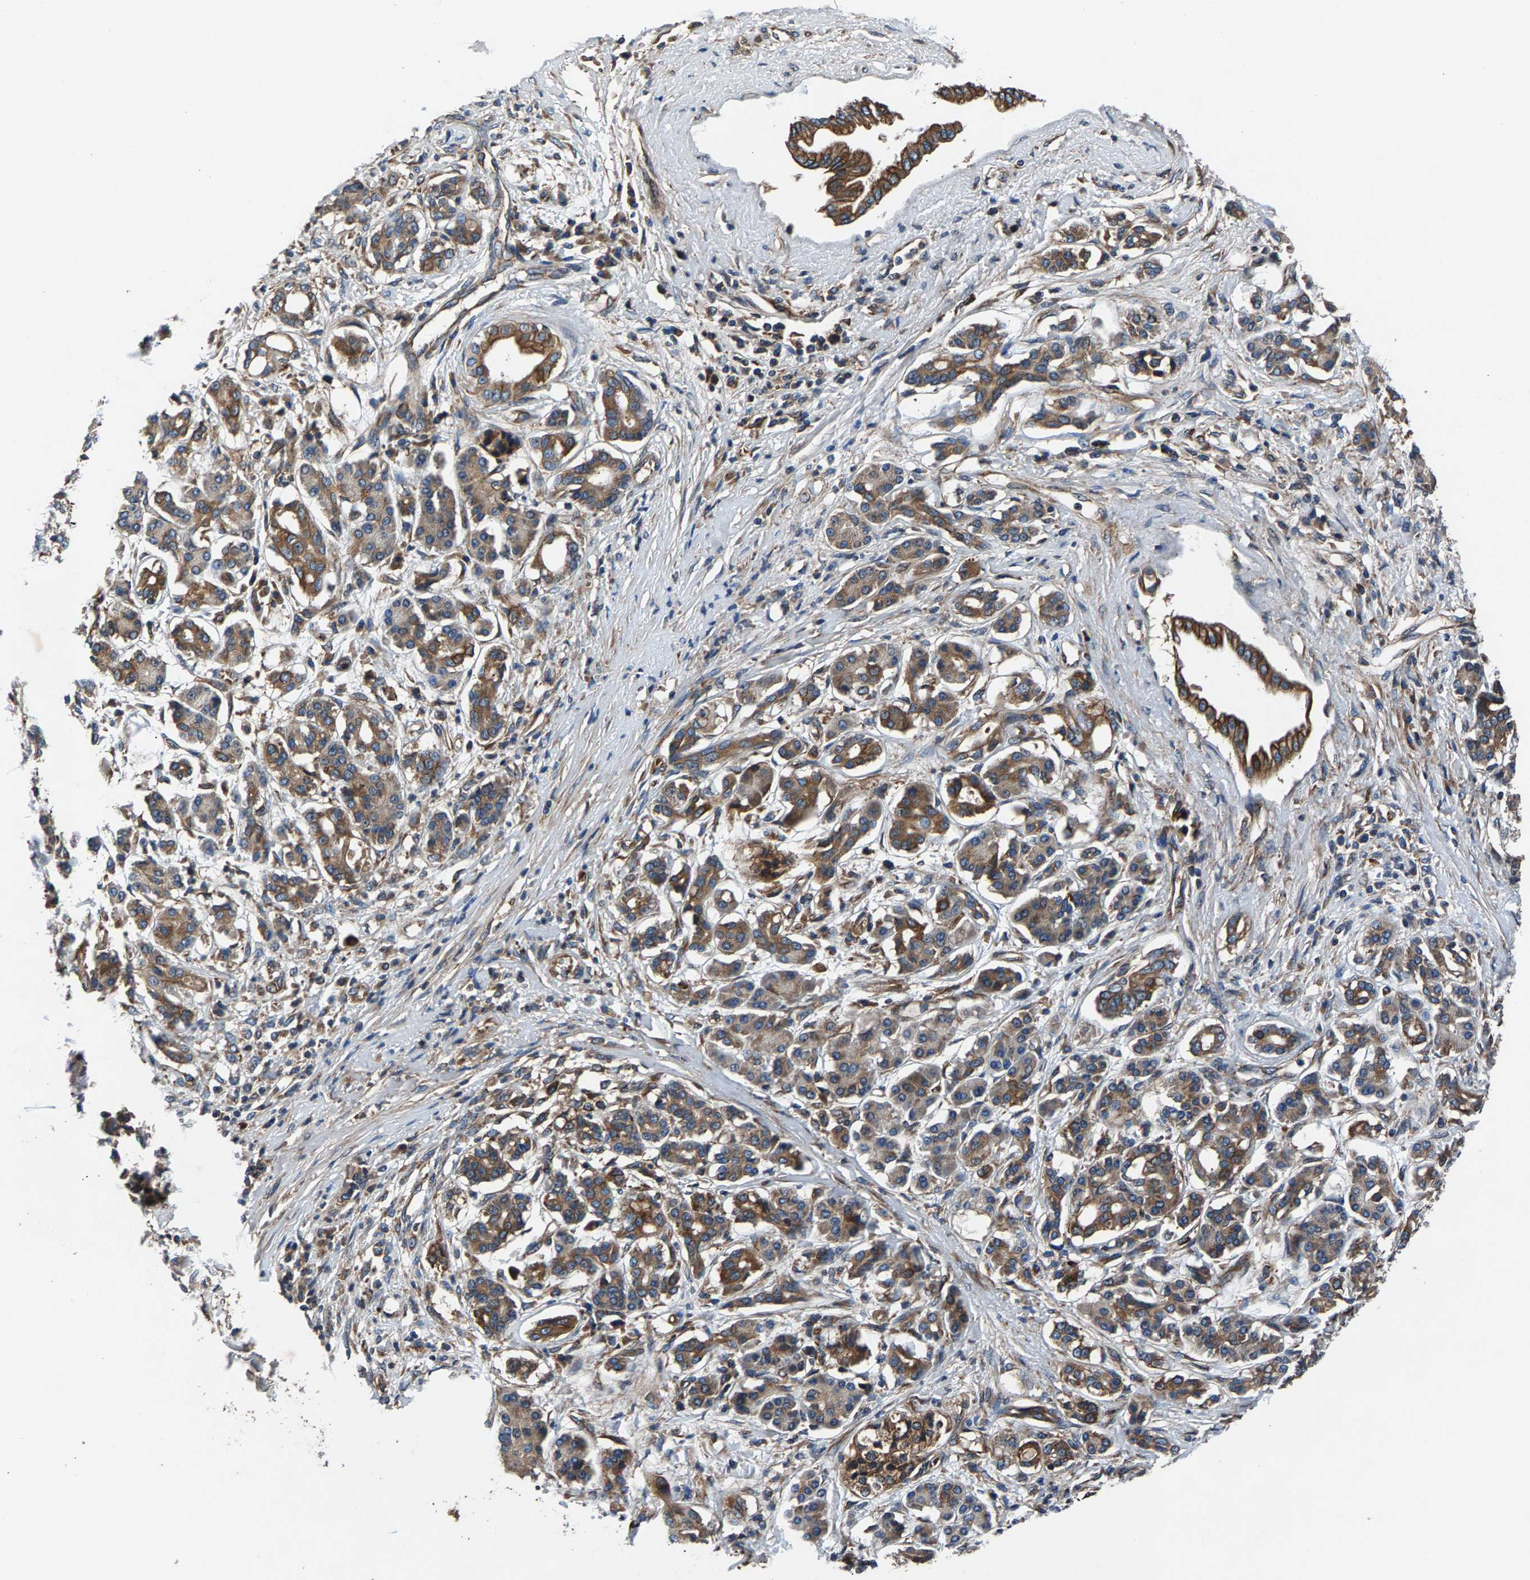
{"staining": {"intensity": "moderate", "quantity": ">75%", "location": "cytoplasmic/membranous"}, "tissue": "pancreatic cancer", "cell_type": "Tumor cells", "image_type": "cancer", "snomed": [{"axis": "morphology", "description": "Adenocarcinoma, NOS"}, {"axis": "topography", "description": "Pancreas"}], "caption": "IHC (DAB (3,3'-diaminobenzidine)) staining of human pancreatic cancer displays moderate cytoplasmic/membranous protein positivity in about >75% of tumor cells.", "gene": "LPCAT1", "patient": {"sex": "female", "age": 56}}